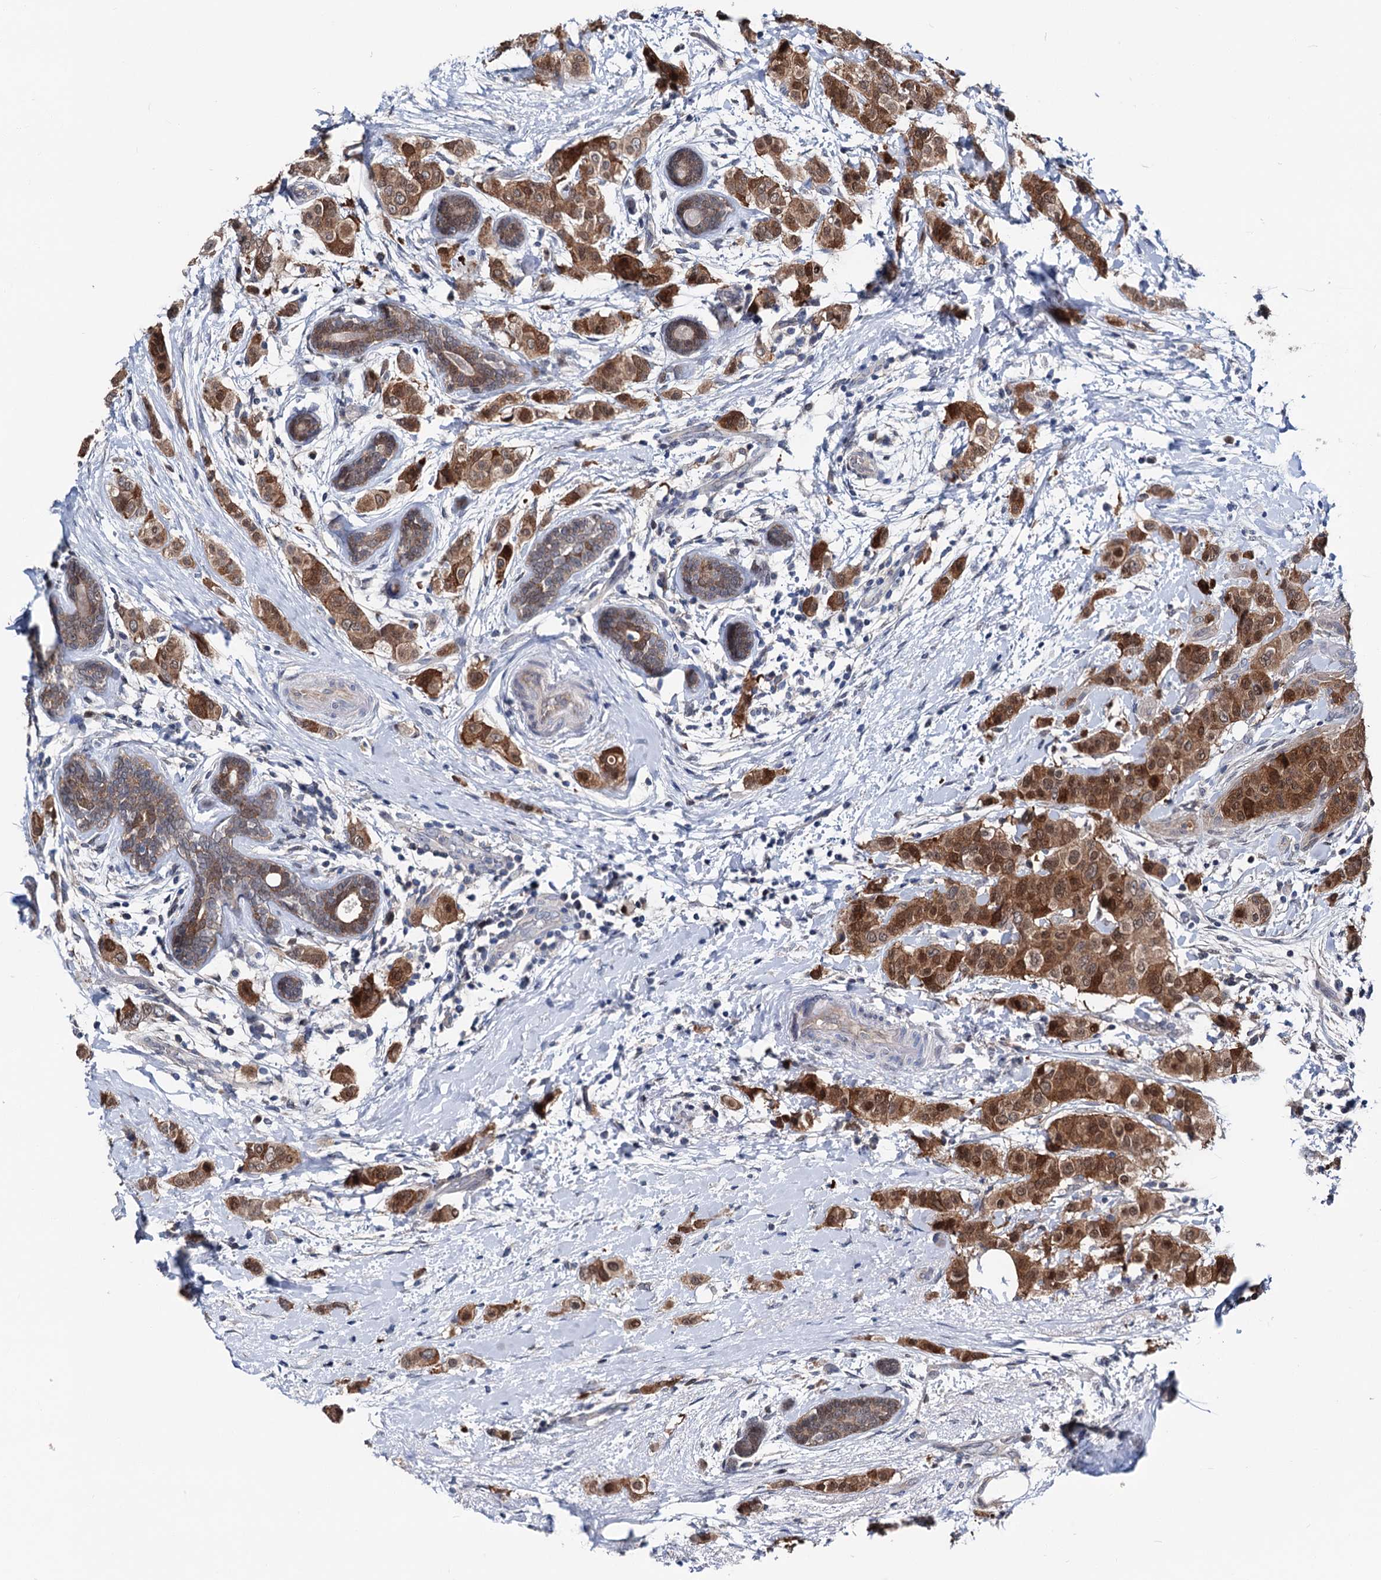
{"staining": {"intensity": "moderate", "quantity": ">75%", "location": "cytoplasmic/membranous,nuclear"}, "tissue": "breast cancer", "cell_type": "Tumor cells", "image_type": "cancer", "snomed": [{"axis": "morphology", "description": "Lobular carcinoma"}, {"axis": "topography", "description": "Breast"}], "caption": "Breast cancer (lobular carcinoma) tissue reveals moderate cytoplasmic/membranous and nuclear positivity in about >75% of tumor cells (DAB IHC, brown staining for protein, blue staining for nuclei).", "gene": "GLO1", "patient": {"sex": "female", "age": 51}}